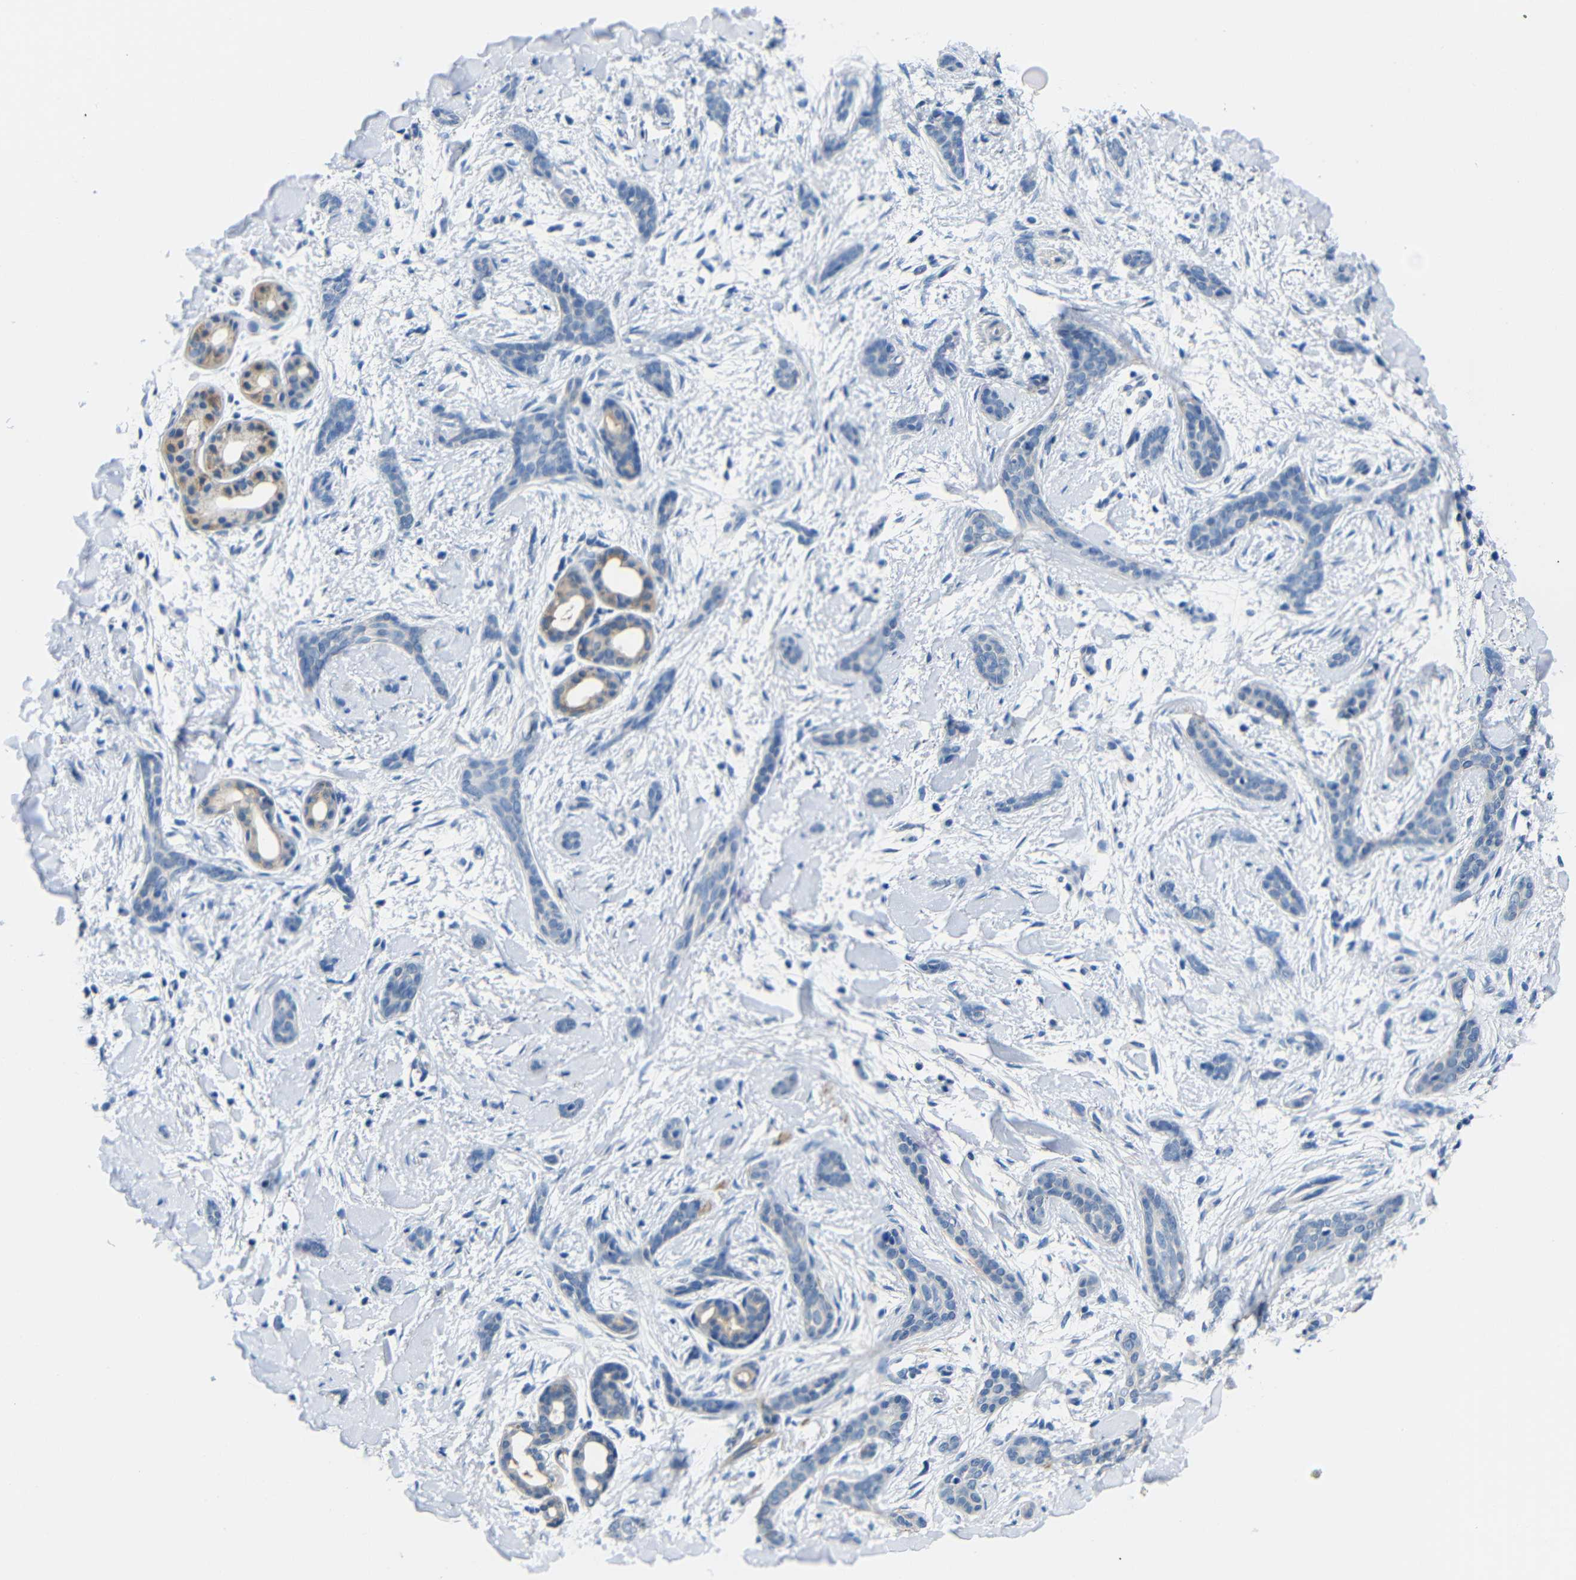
{"staining": {"intensity": "negative", "quantity": "none", "location": "none"}, "tissue": "skin cancer", "cell_type": "Tumor cells", "image_type": "cancer", "snomed": [{"axis": "morphology", "description": "Basal cell carcinoma"}, {"axis": "morphology", "description": "Adnexal tumor, benign"}, {"axis": "topography", "description": "Skin"}], "caption": "High power microscopy photomicrograph of an immunohistochemistry histopathology image of basal cell carcinoma (skin), revealing no significant positivity in tumor cells.", "gene": "NEGR1", "patient": {"sex": "female", "age": 42}}